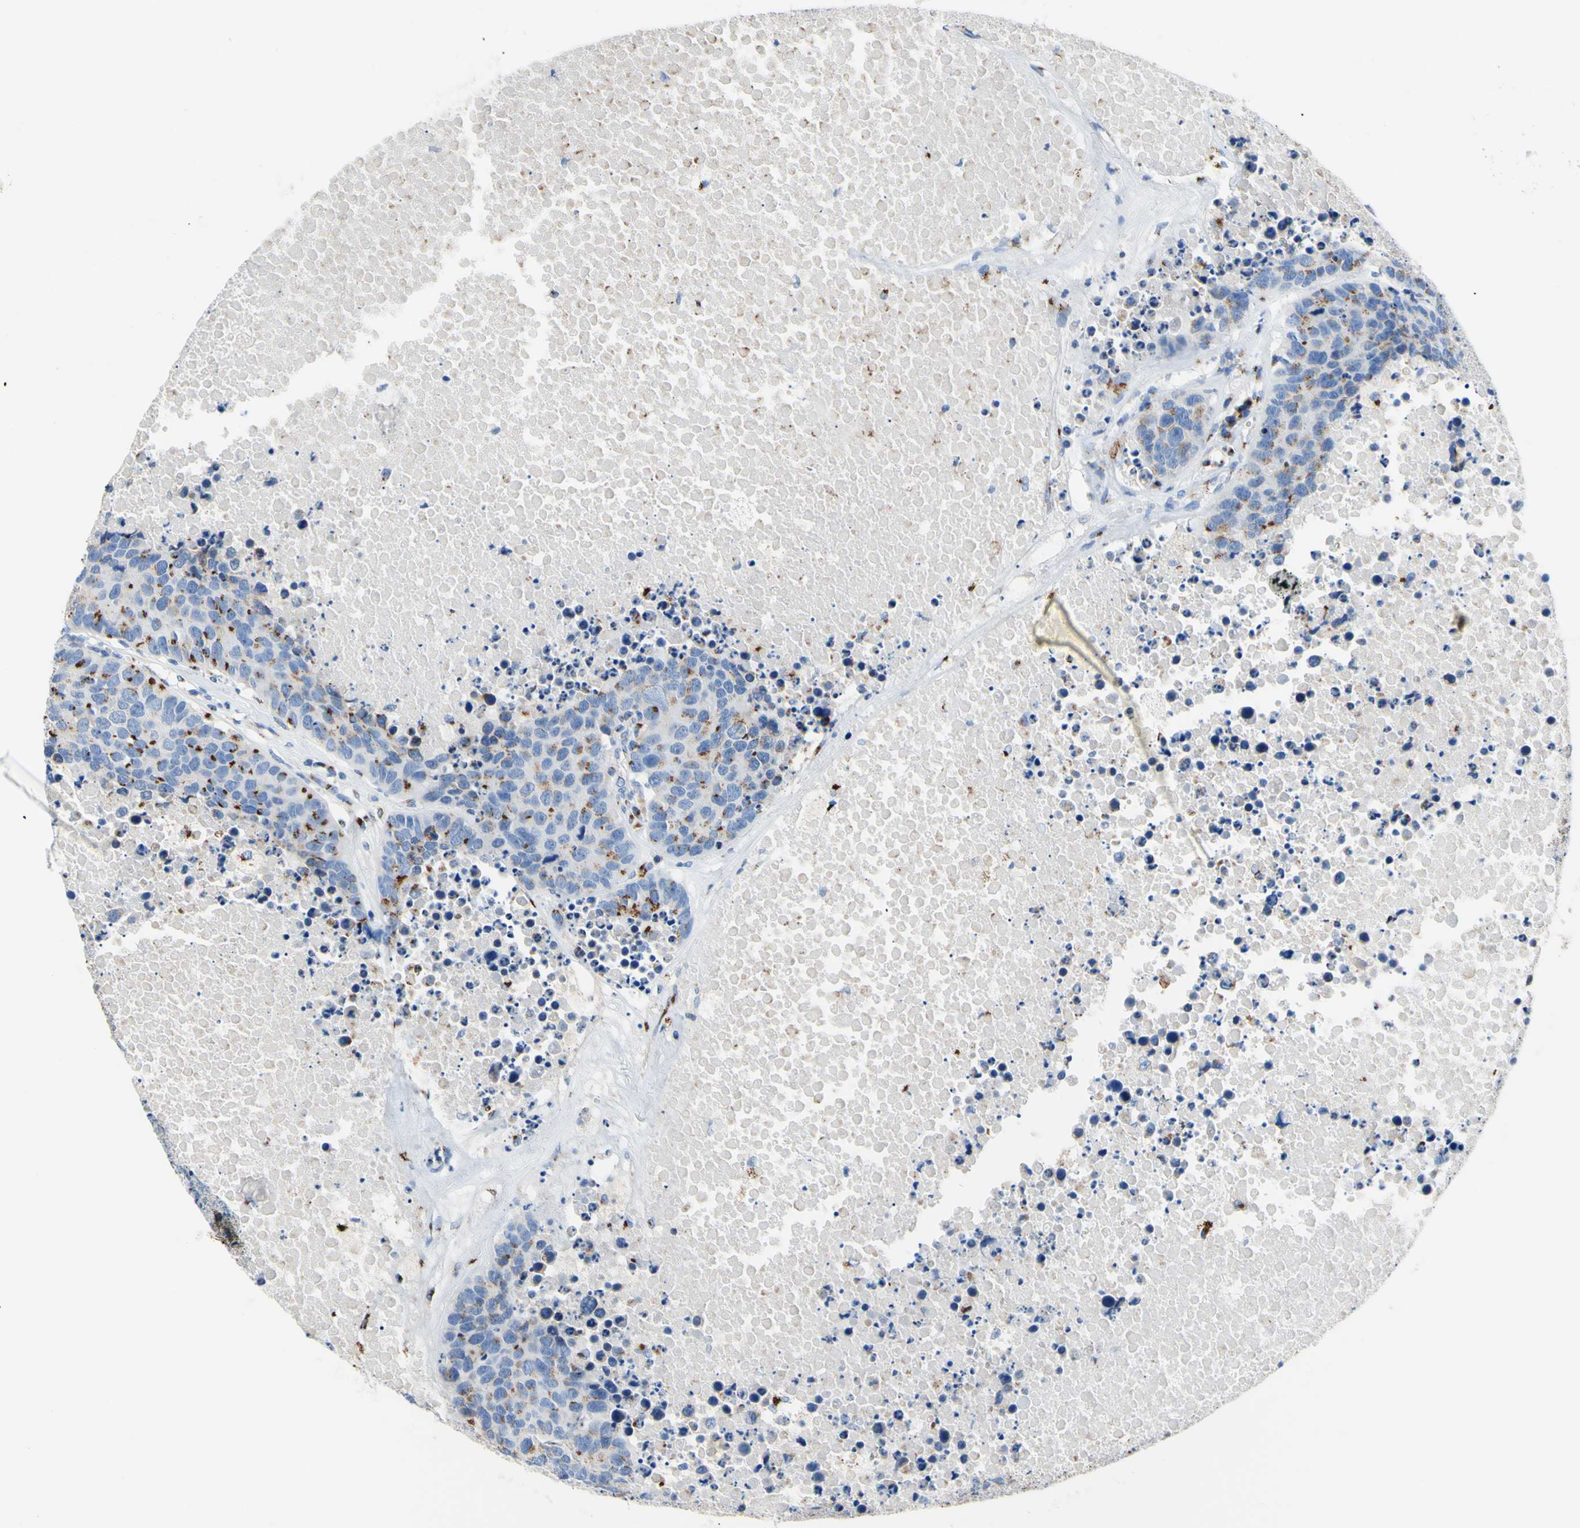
{"staining": {"intensity": "weak", "quantity": "25%-75%", "location": "cytoplasmic/membranous"}, "tissue": "carcinoid", "cell_type": "Tumor cells", "image_type": "cancer", "snomed": [{"axis": "morphology", "description": "Carcinoid, malignant, NOS"}, {"axis": "topography", "description": "Lung"}], "caption": "Immunohistochemistry (IHC) photomicrograph of human carcinoid stained for a protein (brown), which displays low levels of weak cytoplasmic/membranous positivity in approximately 25%-75% of tumor cells.", "gene": "GALNT2", "patient": {"sex": "male", "age": 60}}